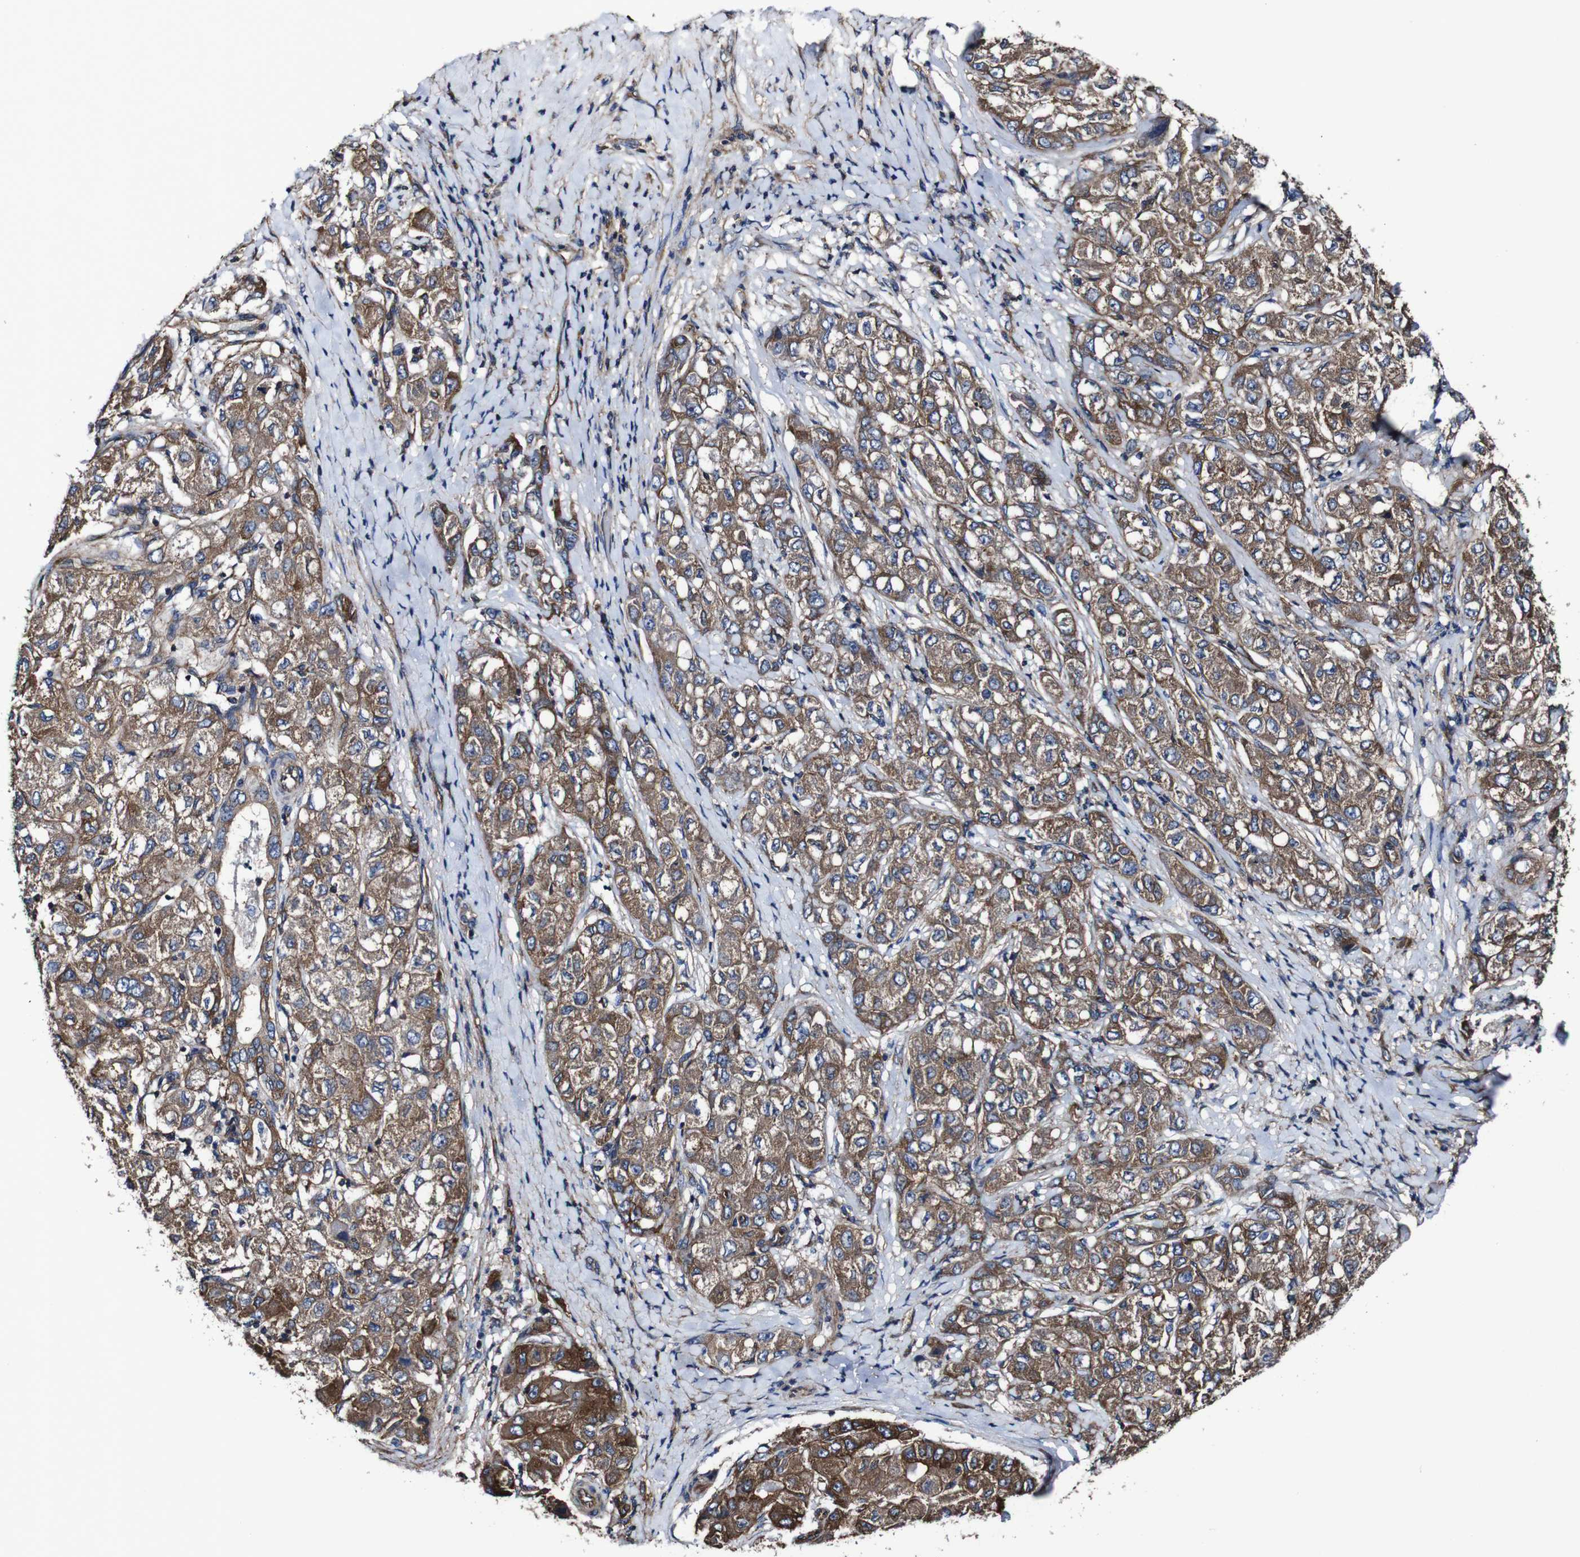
{"staining": {"intensity": "moderate", "quantity": ">75%", "location": "cytoplasmic/membranous"}, "tissue": "liver cancer", "cell_type": "Tumor cells", "image_type": "cancer", "snomed": [{"axis": "morphology", "description": "Carcinoma, Hepatocellular, NOS"}, {"axis": "topography", "description": "Liver"}], "caption": "Immunohistochemical staining of human liver cancer shows medium levels of moderate cytoplasmic/membranous staining in approximately >75% of tumor cells. Immunohistochemistry stains the protein of interest in brown and the nuclei are stained blue.", "gene": "CSF1R", "patient": {"sex": "male", "age": 80}}